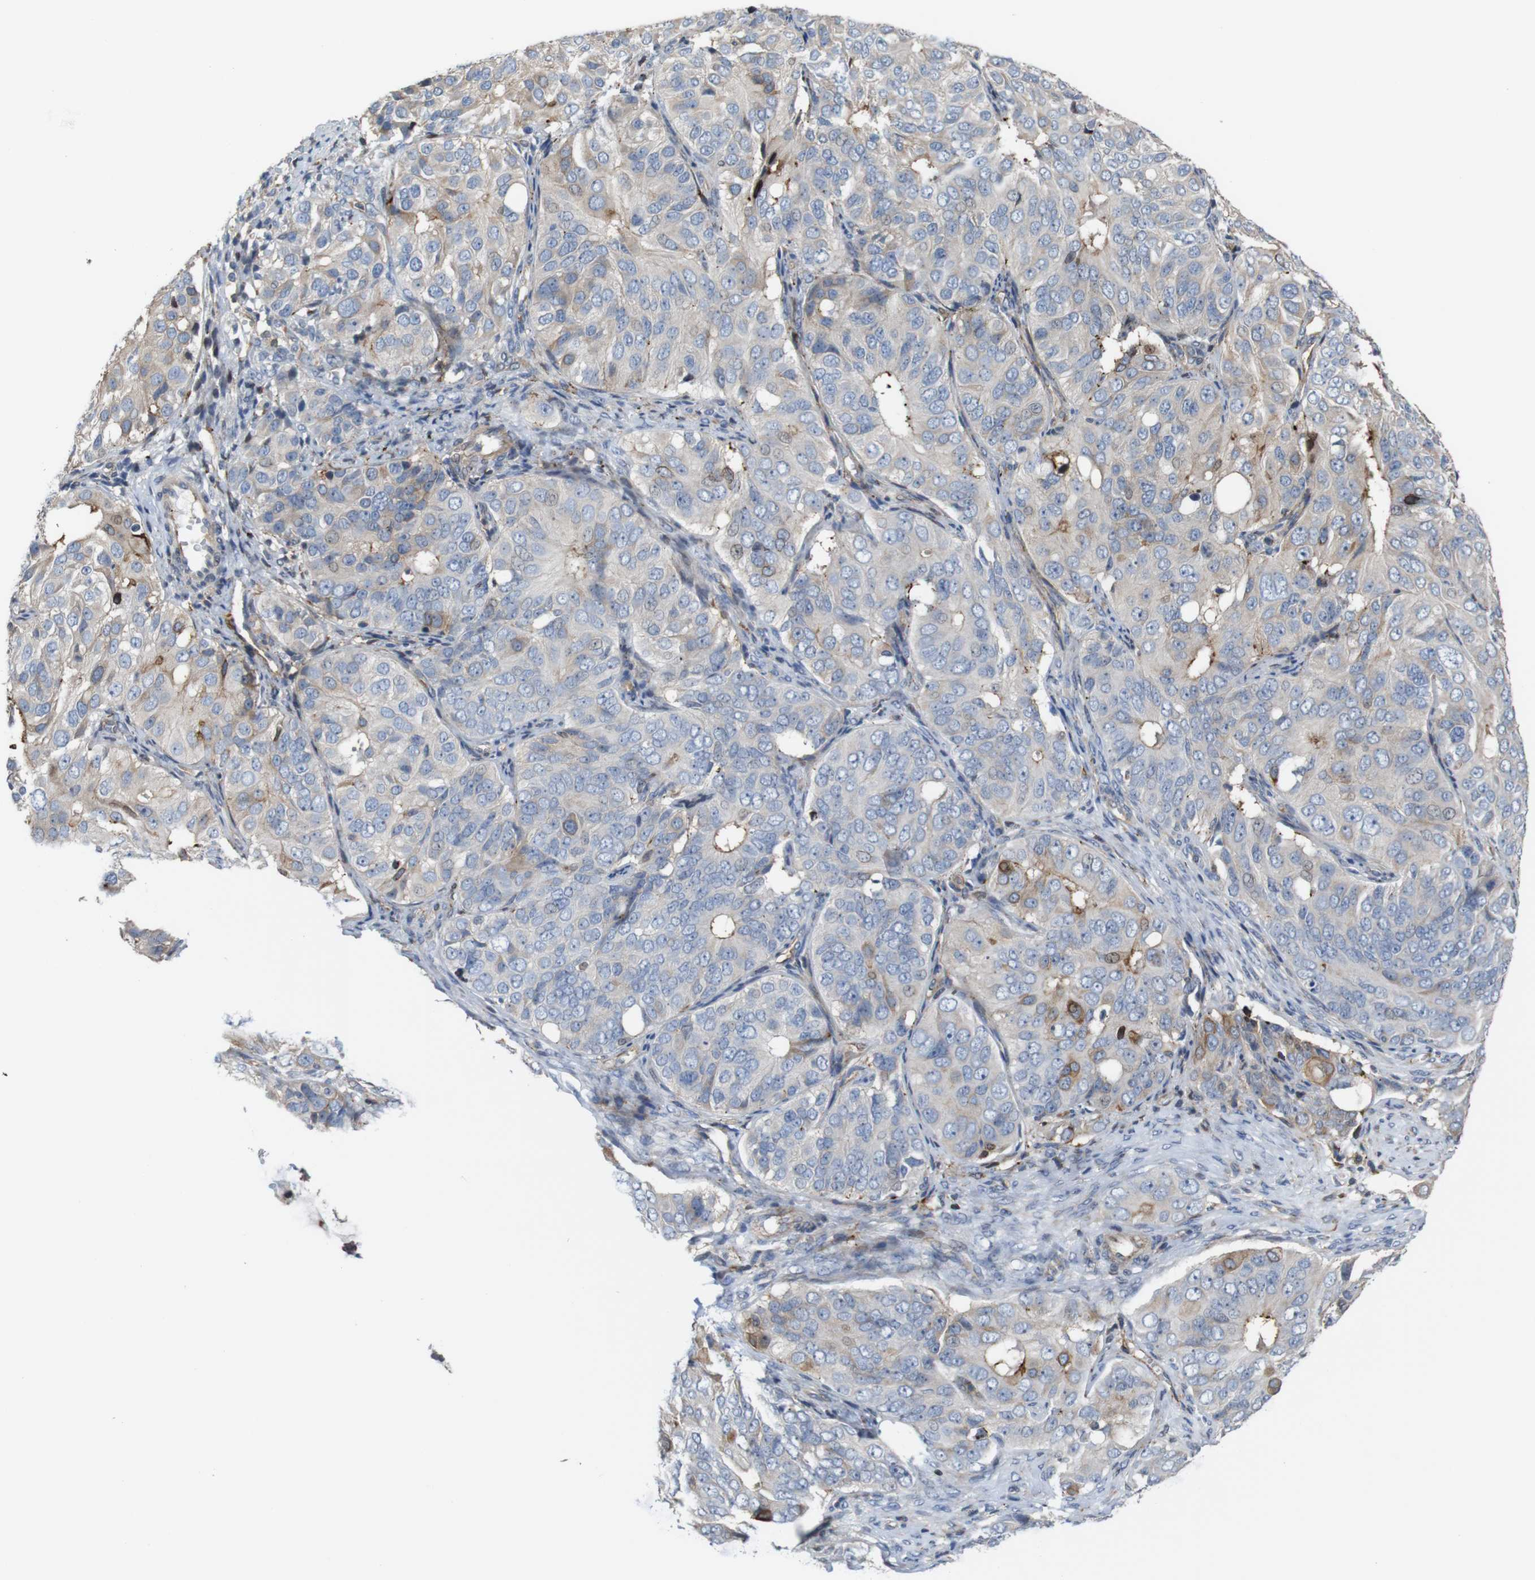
{"staining": {"intensity": "strong", "quantity": "<25%", "location": "cytoplasmic/membranous"}, "tissue": "ovarian cancer", "cell_type": "Tumor cells", "image_type": "cancer", "snomed": [{"axis": "morphology", "description": "Carcinoma, endometroid"}, {"axis": "topography", "description": "Ovary"}], "caption": "IHC histopathology image of neoplastic tissue: ovarian endometroid carcinoma stained using immunohistochemistry reveals medium levels of strong protein expression localized specifically in the cytoplasmic/membranous of tumor cells, appearing as a cytoplasmic/membranous brown color.", "gene": "PCOLCE2", "patient": {"sex": "female", "age": 51}}